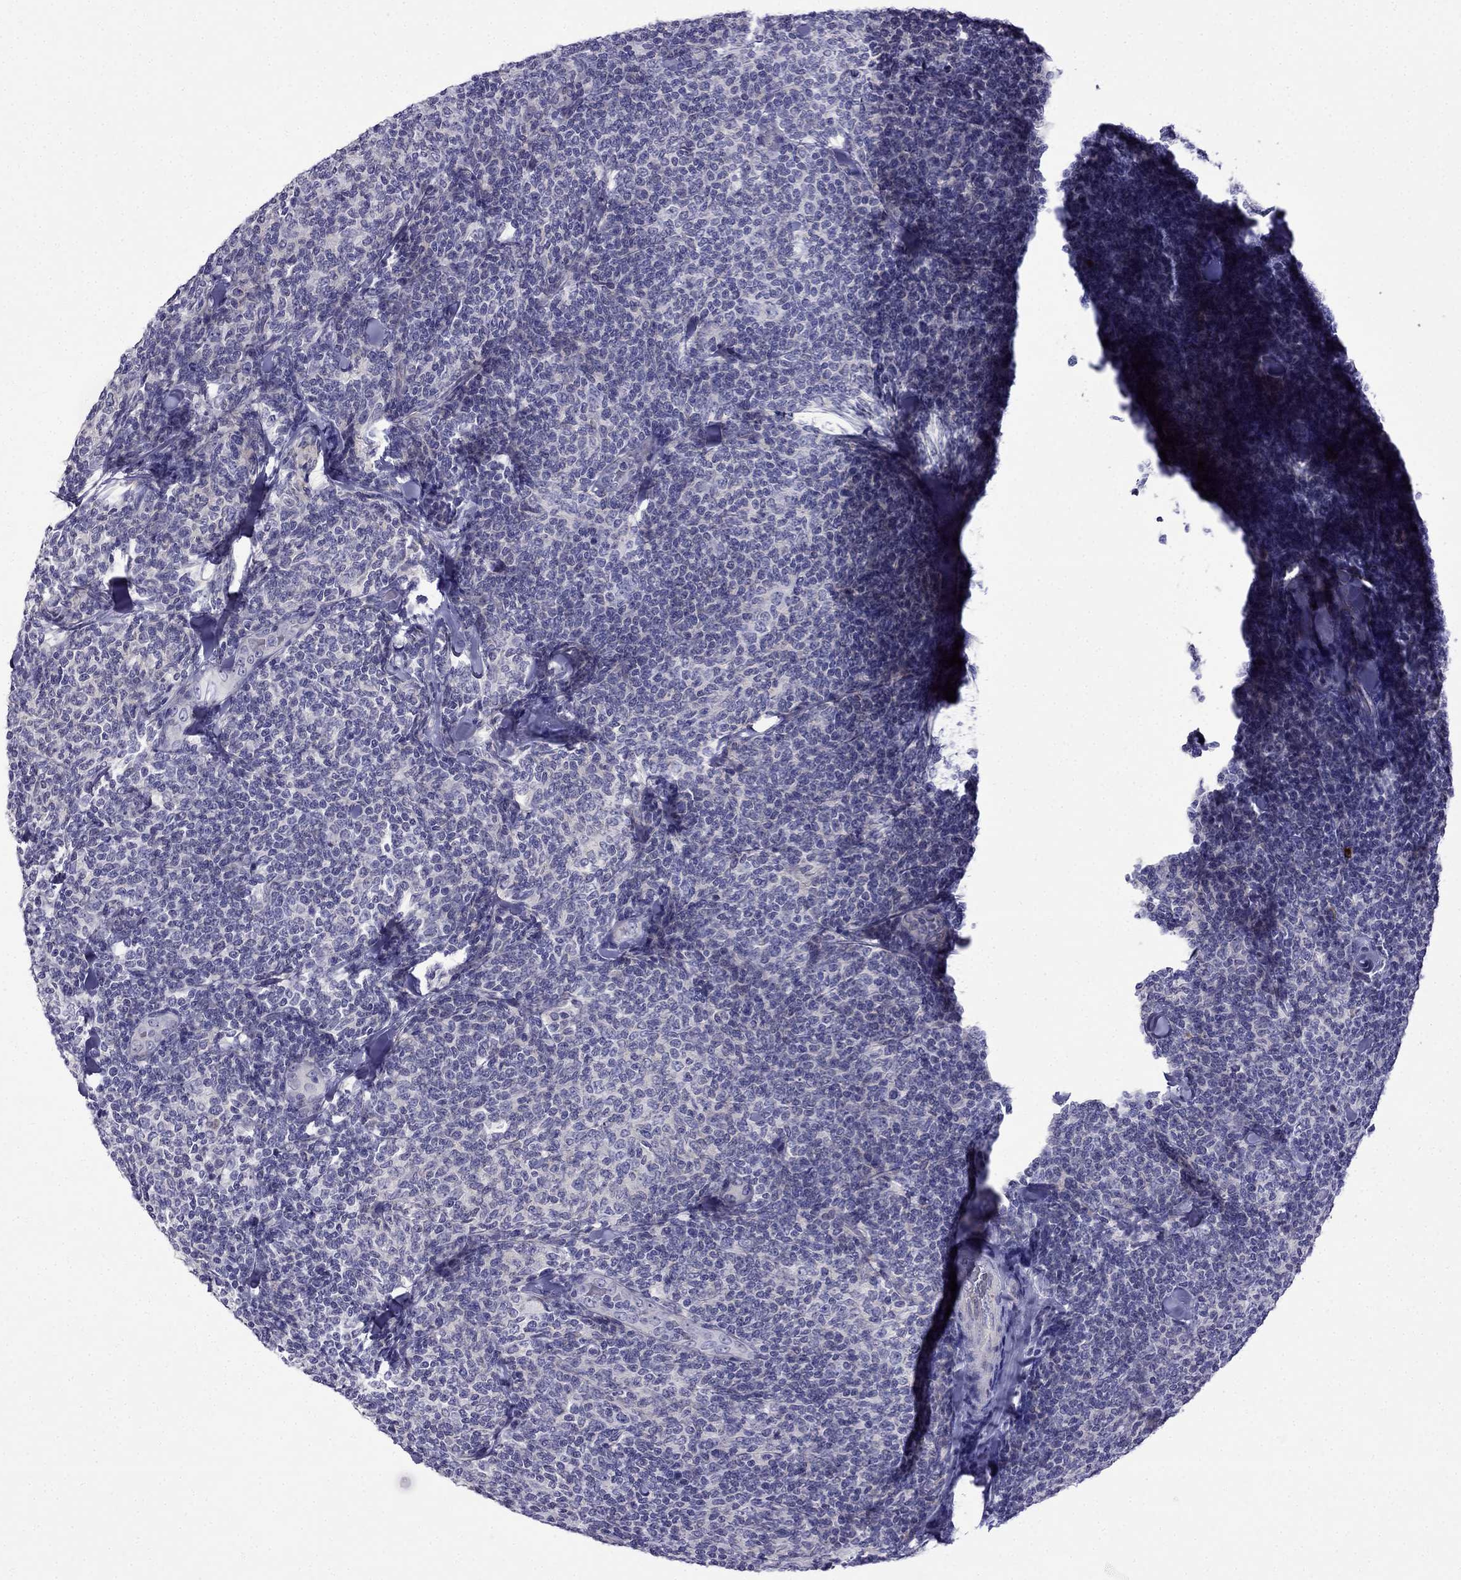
{"staining": {"intensity": "negative", "quantity": "none", "location": "none"}, "tissue": "lymphoma", "cell_type": "Tumor cells", "image_type": "cancer", "snomed": [{"axis": "morphology", "description": "Malignant lymphoma, non-Hodgkin's type, Low grade"}, {"axis": "topography", "description": "Lymph node"}], "caption": "This is an immunohistochemistry (IHC) image of lymphoma. There is no expression in tumor cells.", "gene": "PATE1", "patient": {"sex": "female", "age": 56}}